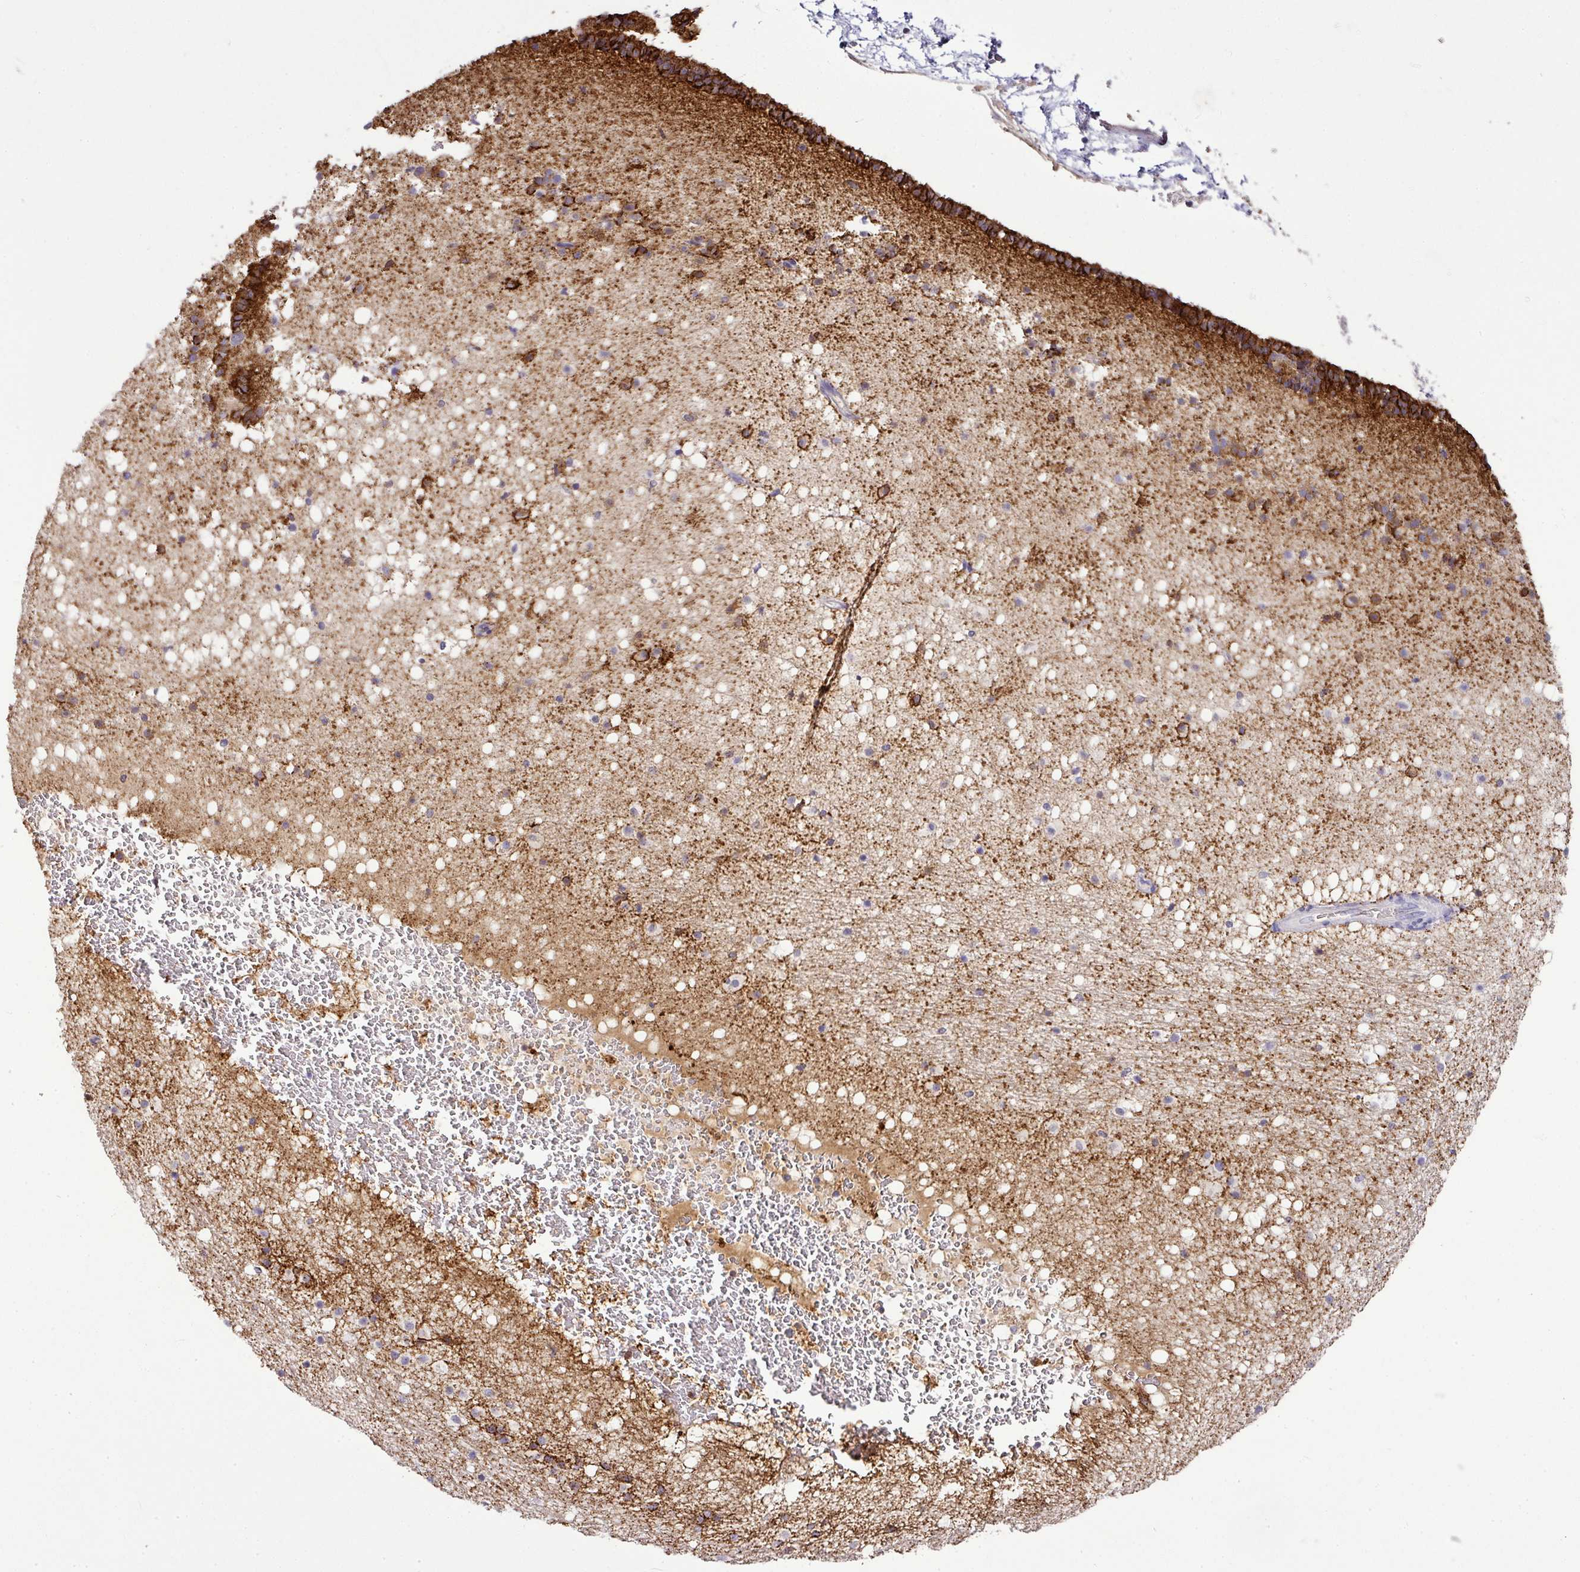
{"staining": {"intensity": "strong", "quantity": "<25%", "location": "cytoplasmic/membranous"}, "tissue": "caudate", "cell_type": "Glial cells", "image_type": "normal", "snomed": [{"axis": "morphology", "description": "Normal tissue, NOS"}, {"axis": "topography", "description": "Lateral ventricle wall"}], "caption": "Immunohistochemical staining of normal caudate demonstrates strong cytoplasmic/membranous protein positivity in approximately <25% of glial cells.", "gene": "CAB39L", "patient": {"sex": "male", "age": 37}}